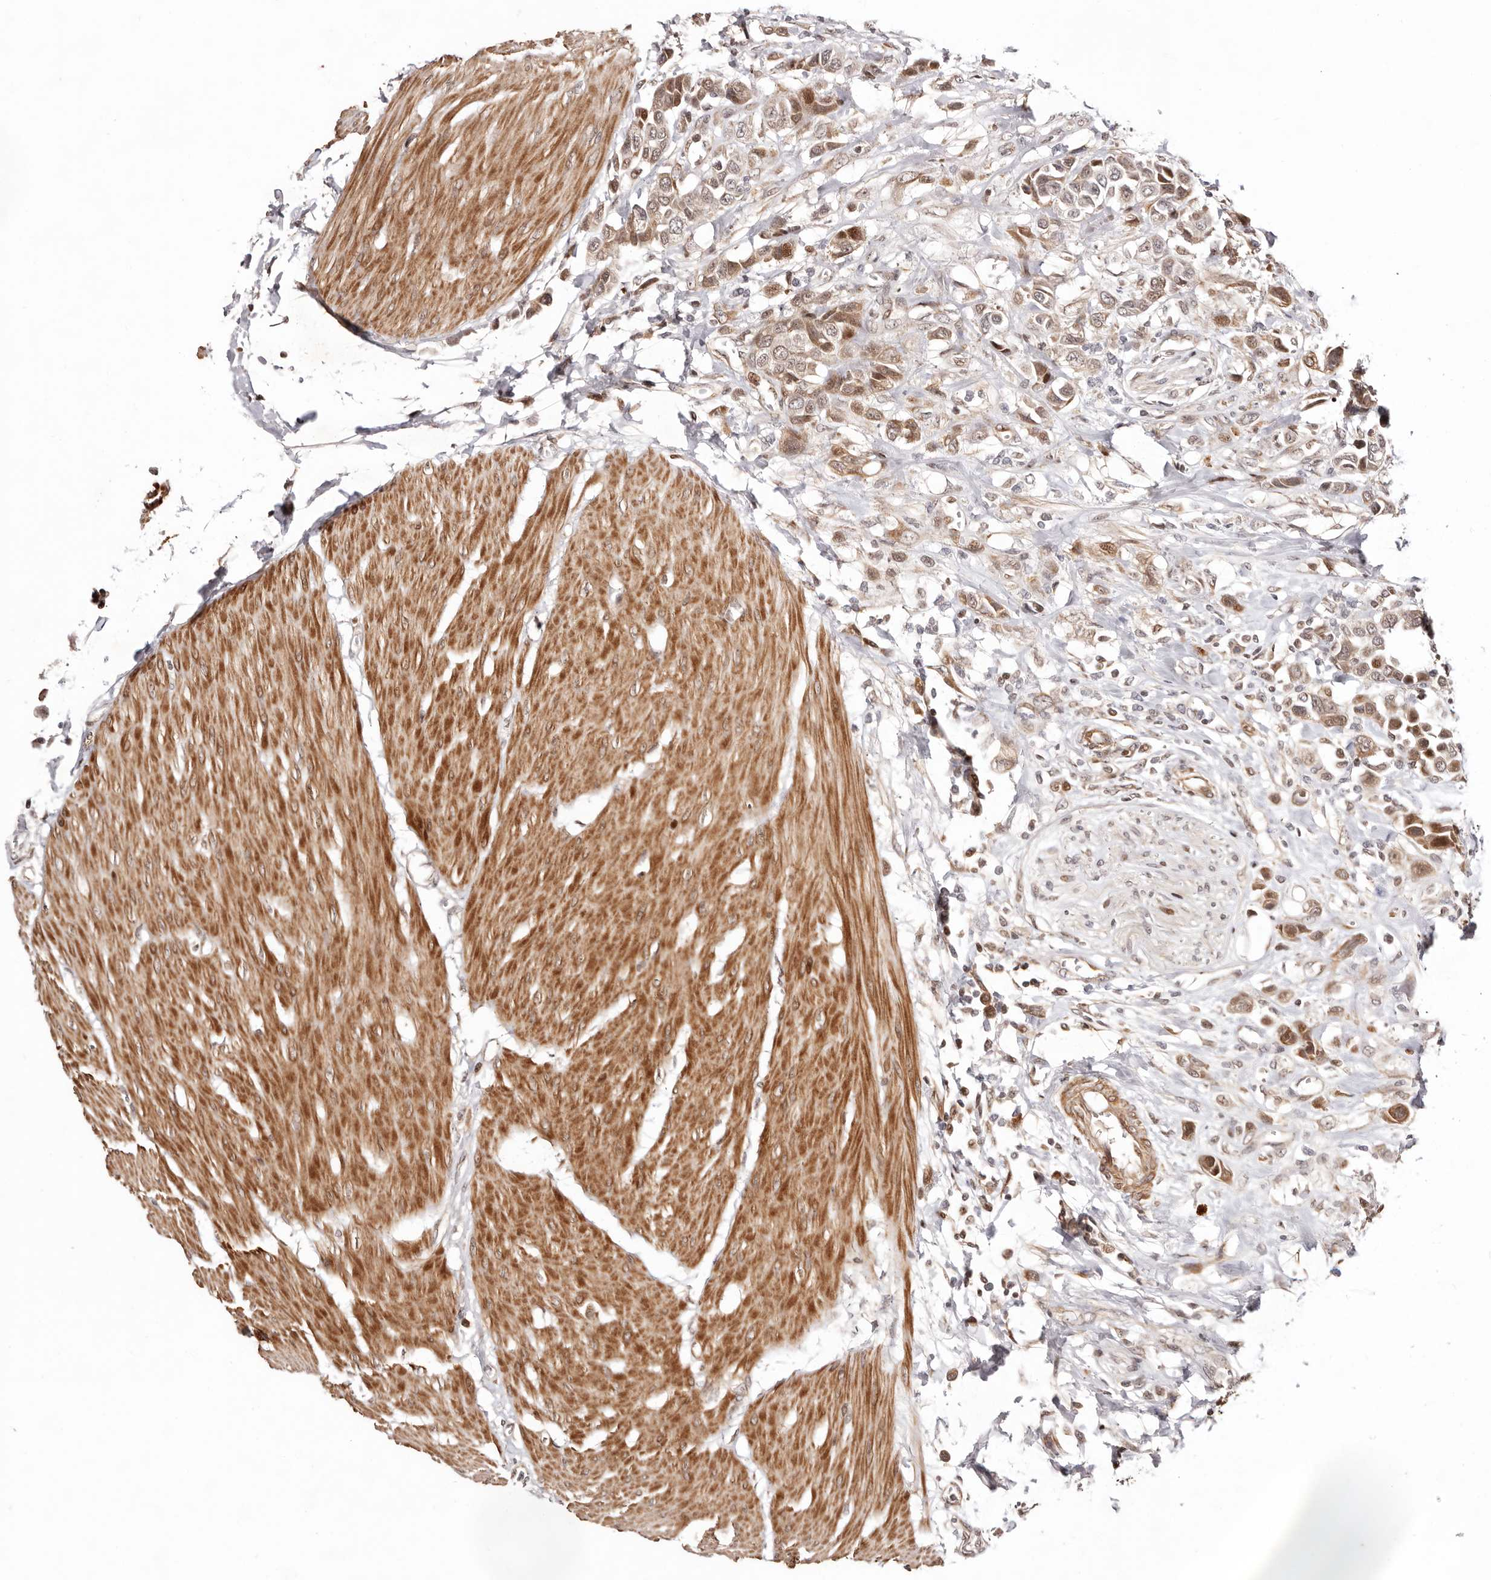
{"staining": {"intensity": "moderate", "quantity": ">75%", "location": "cytoplasmic/membranous"}, "tissue": "urothelial cancer", "cell_type": "Tumor cells", "image_type": "cancer", "snomed": [{"axis": "morphology", "description": "Urothelial carcinoma, High grade"}, {"axis": "topography", "description": "Urinary bladder"}], "caption": "Immunohistochemical staining of urothelial cancer exhibits medium levels of moderate cytoplasmic/membranous expression in about >75% of tumor cells.", "gene": "HIVEP3", "patient": {"sex": "male", "age": 50}}